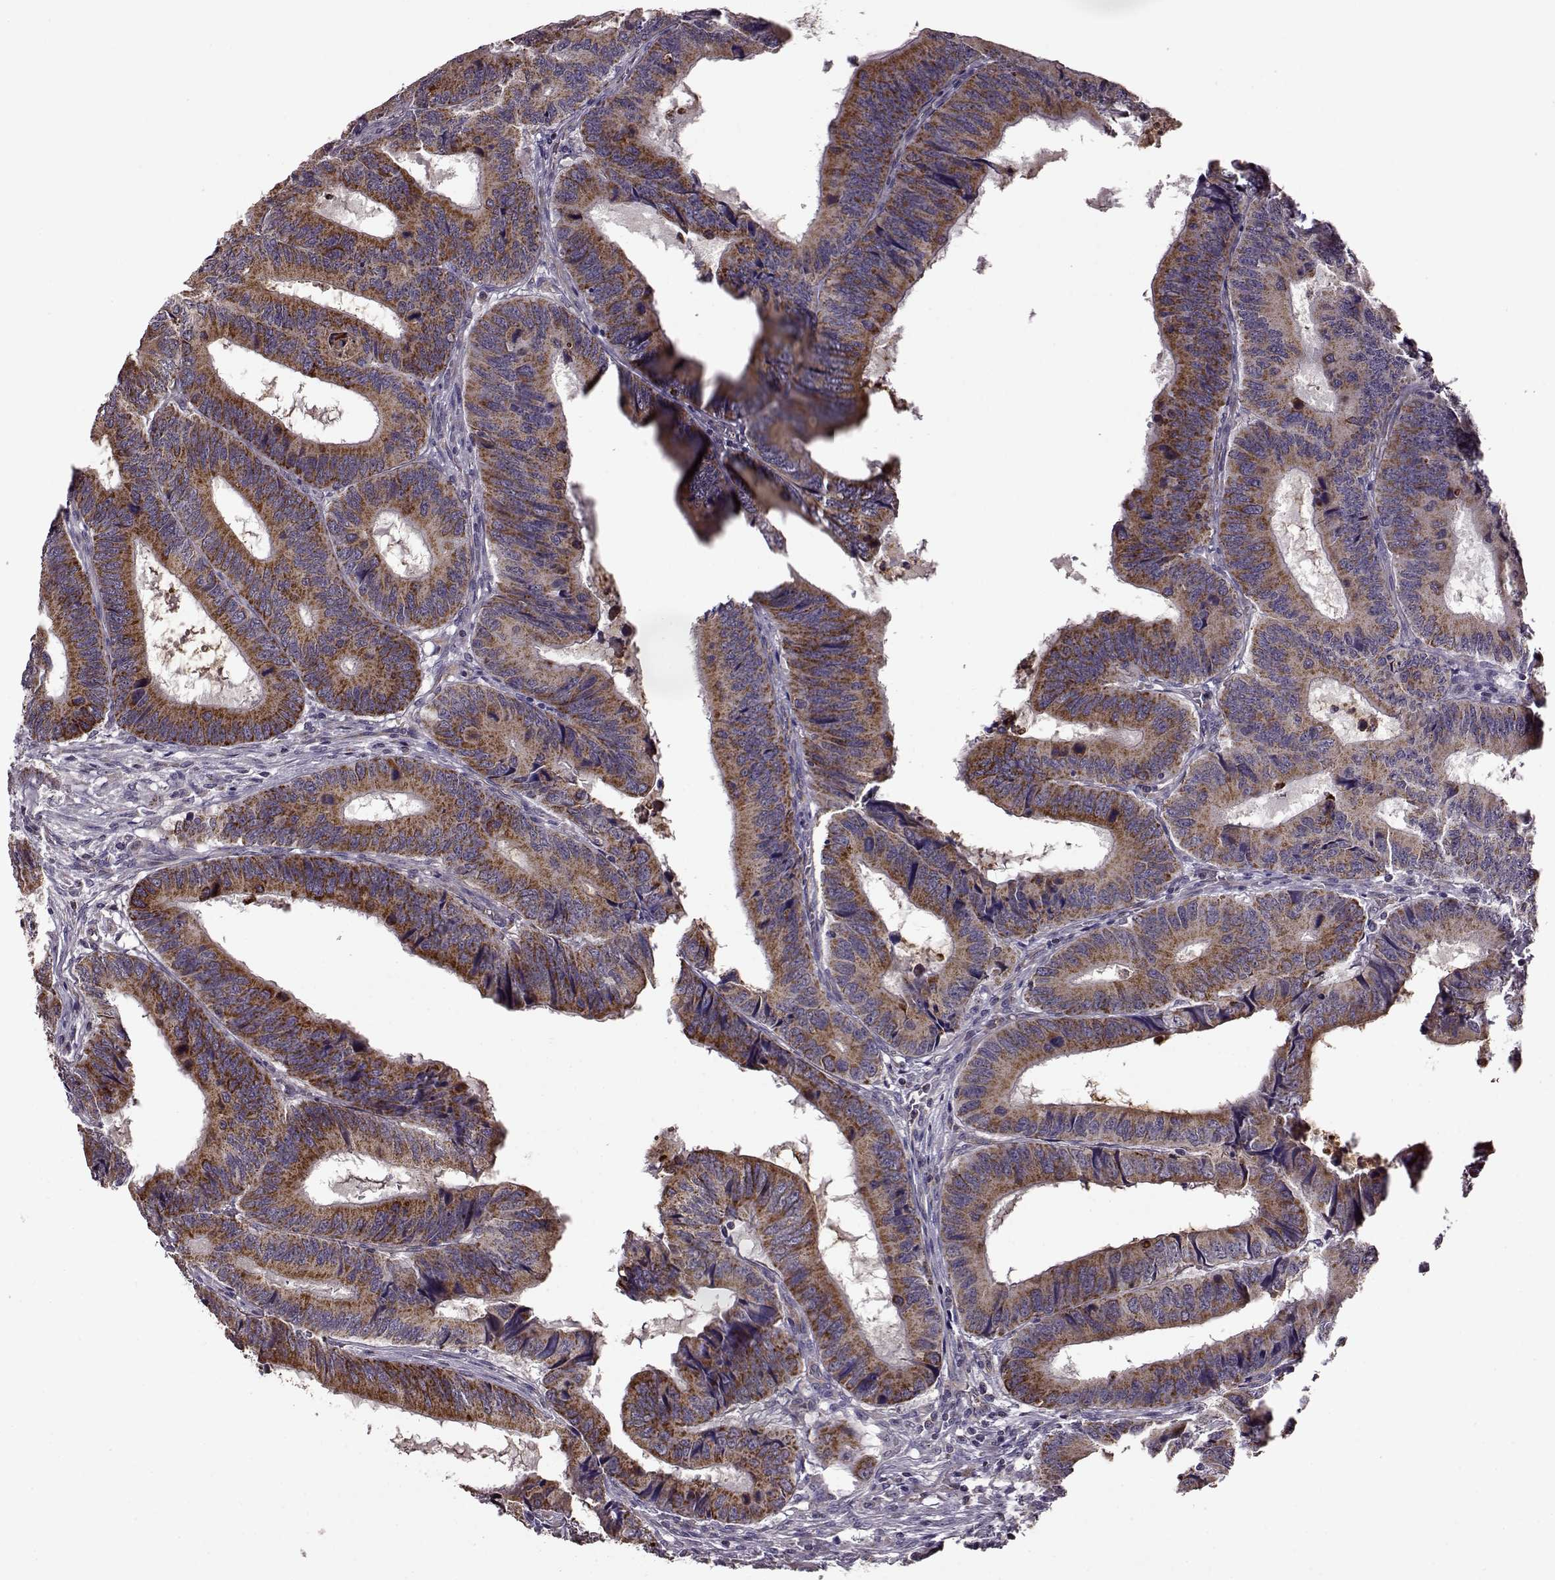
{"staining": {"intensity": "moderate", "quantity": ">75%", "location": "cytoplasmic/membranous"}, "tissue": "colorectal cancer", "cell_type": "Tumor cells", "image_type": "cancer", "snomed": [{"axis": "morphology", "description": "Adenocarcinoma, NOS"}, {"axis": "topography", "description": "Colon"}], "caption": "Immunohistochemistry (IHC) (DAB (3,3'-diaminobenzidine)) staining of human colorectal cancer (adenocarcinoma) reveals moderate cytoplasmic/membranous protein positivity in about >75% of tumor cells.", "gene": "MTSS1", "patient": {"sex": "male", "age": 53}}